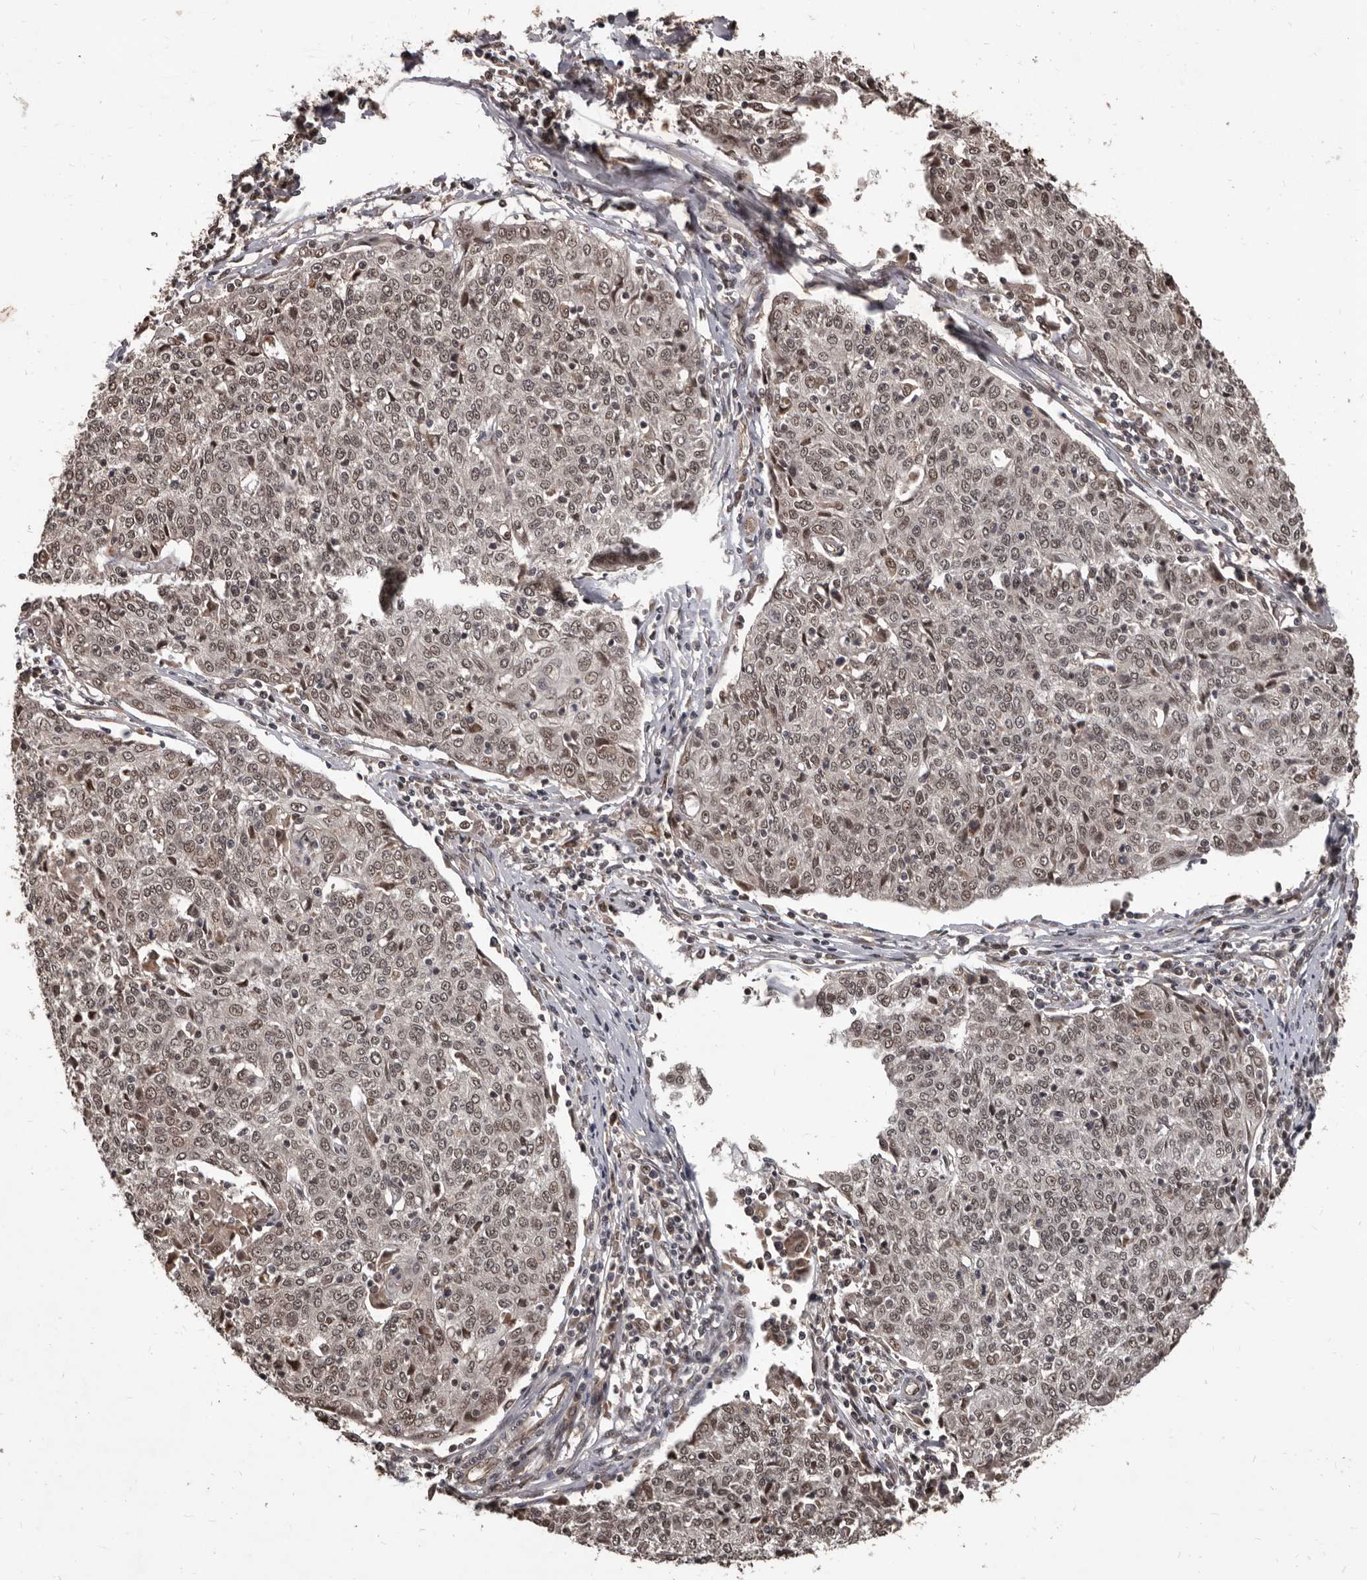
{"staining": {"intensity": "weak", "quantity": ">75%", "location": "nuclear"}, "tissue": "cervical cancer", "cell_type": "Tumor cells", "image_type": "cancer", "snomed": [{"axis": "morphology", "description": "Squamous cell carcinoma, NOS"}, {"axis": "topography", "description": "Cervix"}], "caption": "A micrograph of cervical squamous cell carcinoma stained for a protein demonstrates weak nuclear brown staining in tumor cells.", "gene": "AHR", "patient": {"sex": "female", "age": 48}}